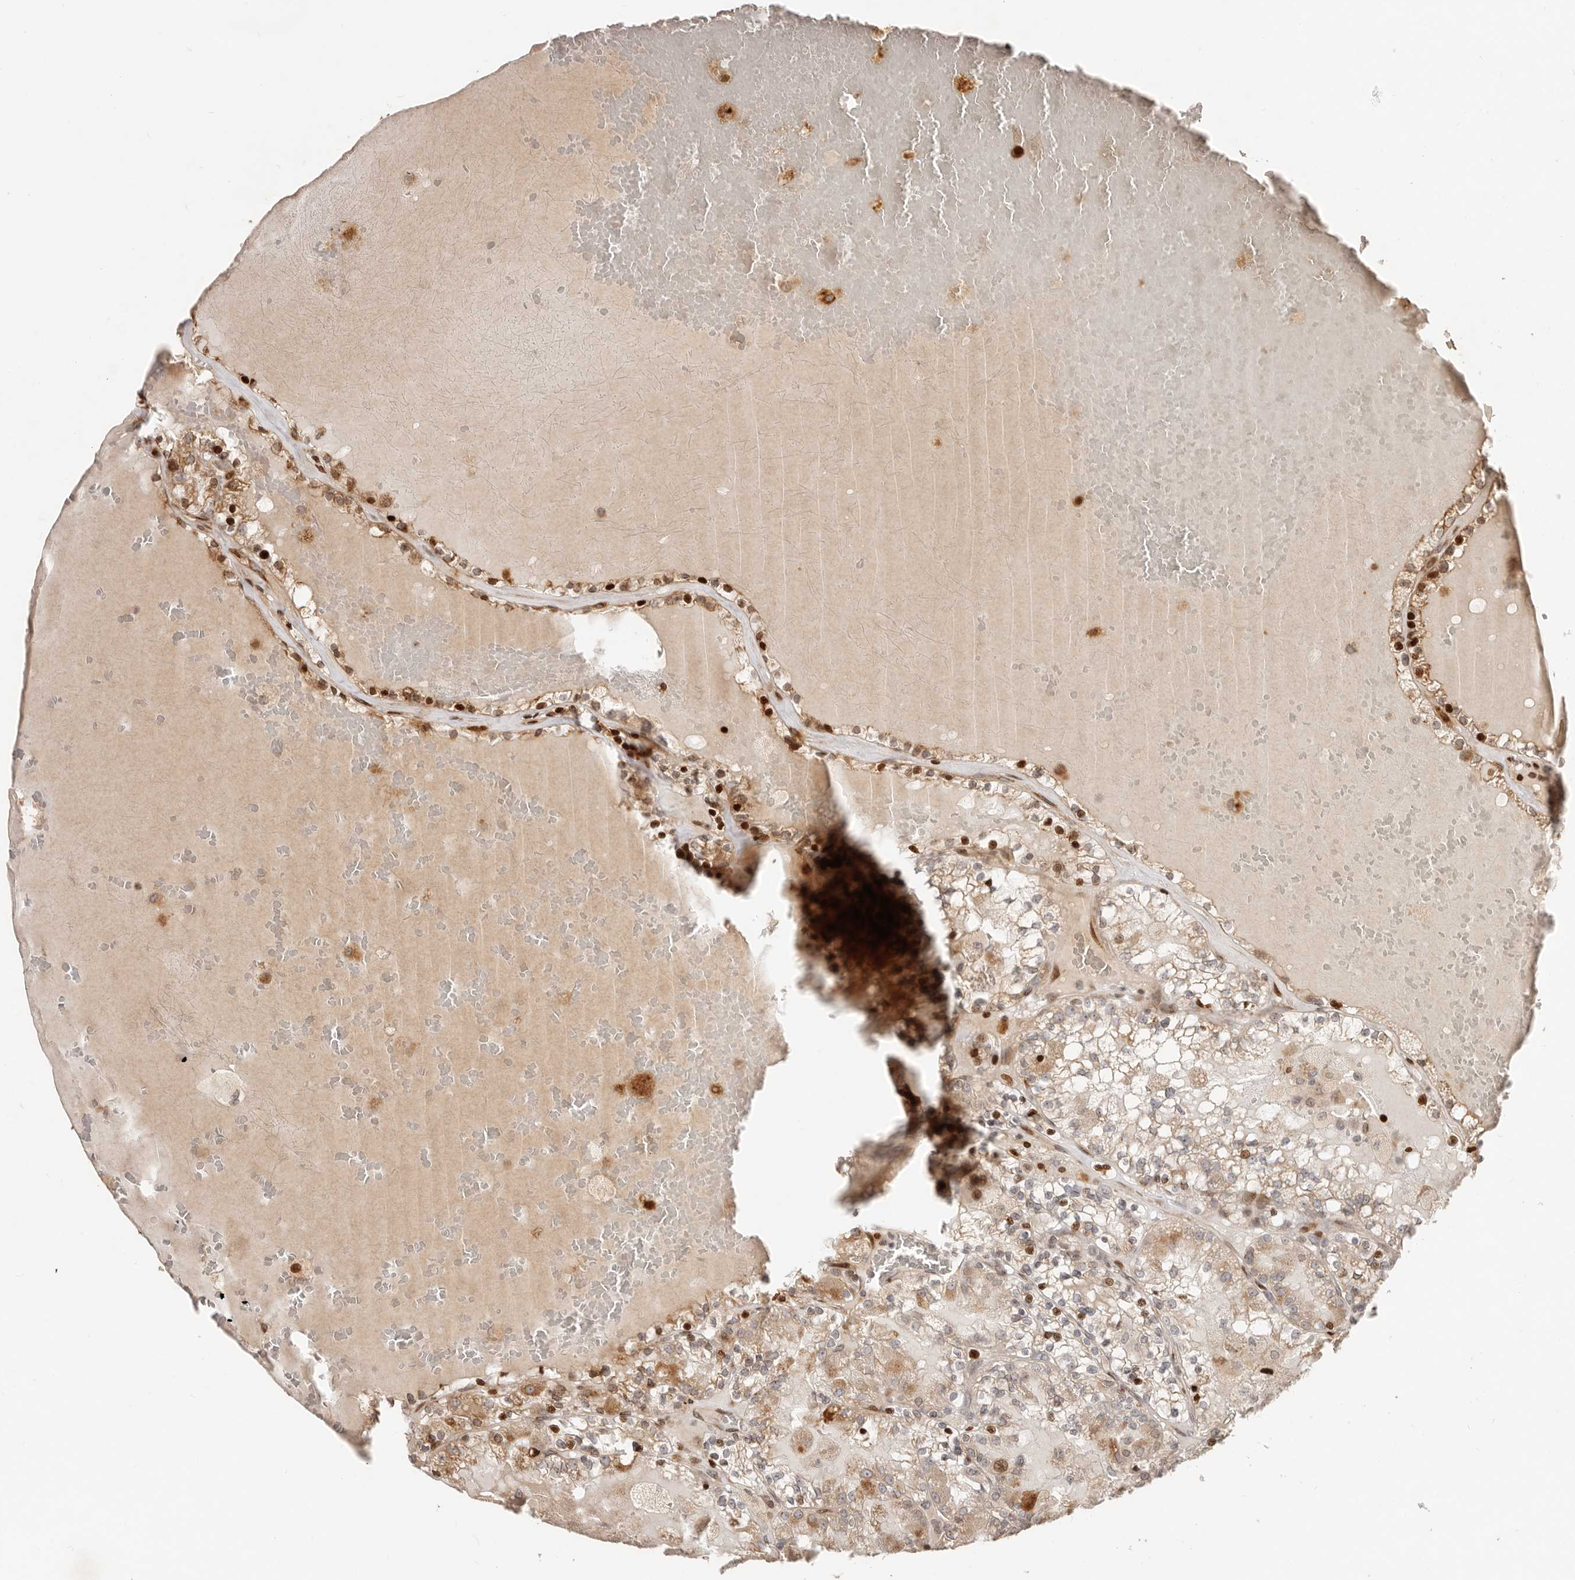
{"staining": {"intensity": "strong", "quantity": "25%-75%", "location": "cytoplasmic/membranous,nuclear"}, "tissue": "renal cancer", "cell_type": "Tumor cells", "image_type": "cancer", "snomed": [{"axis": "morphology", "description": "Adenocarcinoma, NOS"}, {"axis": "topography", "description": "Kidney"}], "caption": "Protein expression analysis of human adenocarcinoma (renal) reveals strong cytoplasmic/membranous and nuclear staining in approximately 25%-75% of tumor cells. (brown staining indicates protein expression, while blue staining denotes nuclei).", "gene": "TRIM4", "patient": {"sex": "female", "age": 56}}